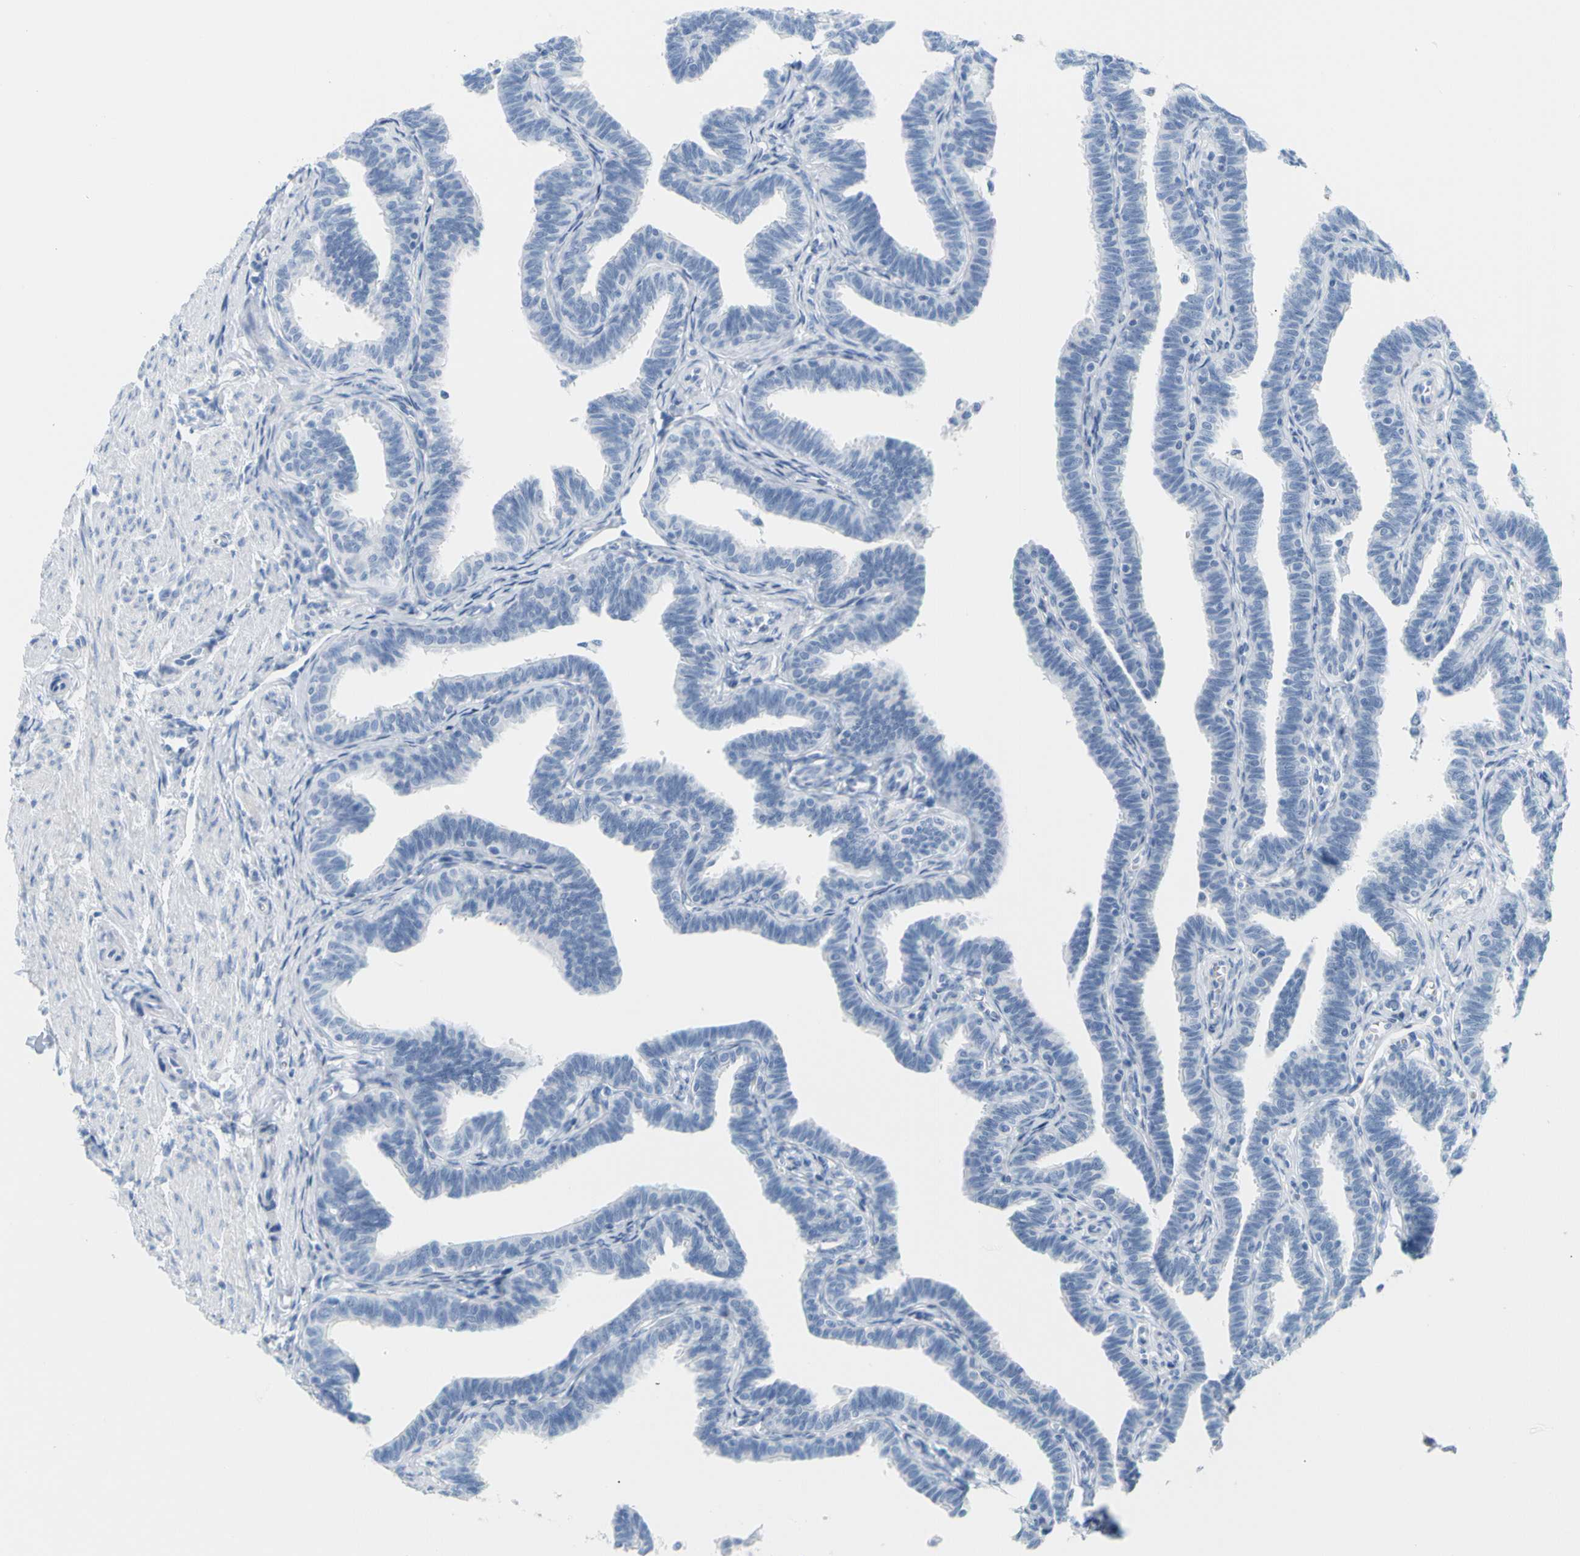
{"staining": {"intensity": "negative", "quantity": "none", "location": "none"}, "tissue": "fallopian tube", "cell_type": "Glandular cells", "image_type": "normal", "snomed": [{"axis": "morphology", "description": "Normal tissue, NOS"}, {"axis": "topography", "description": "Fallopian tube"}, {"axis": "topography", "description": "Ovary"}], "caption": "Immunohistochemical staining of normal human fallopian tube exhibits no significant expression in glandular cells.", "gene": "OPN1SW", "patient": {"sex": "female", "age": 23}}